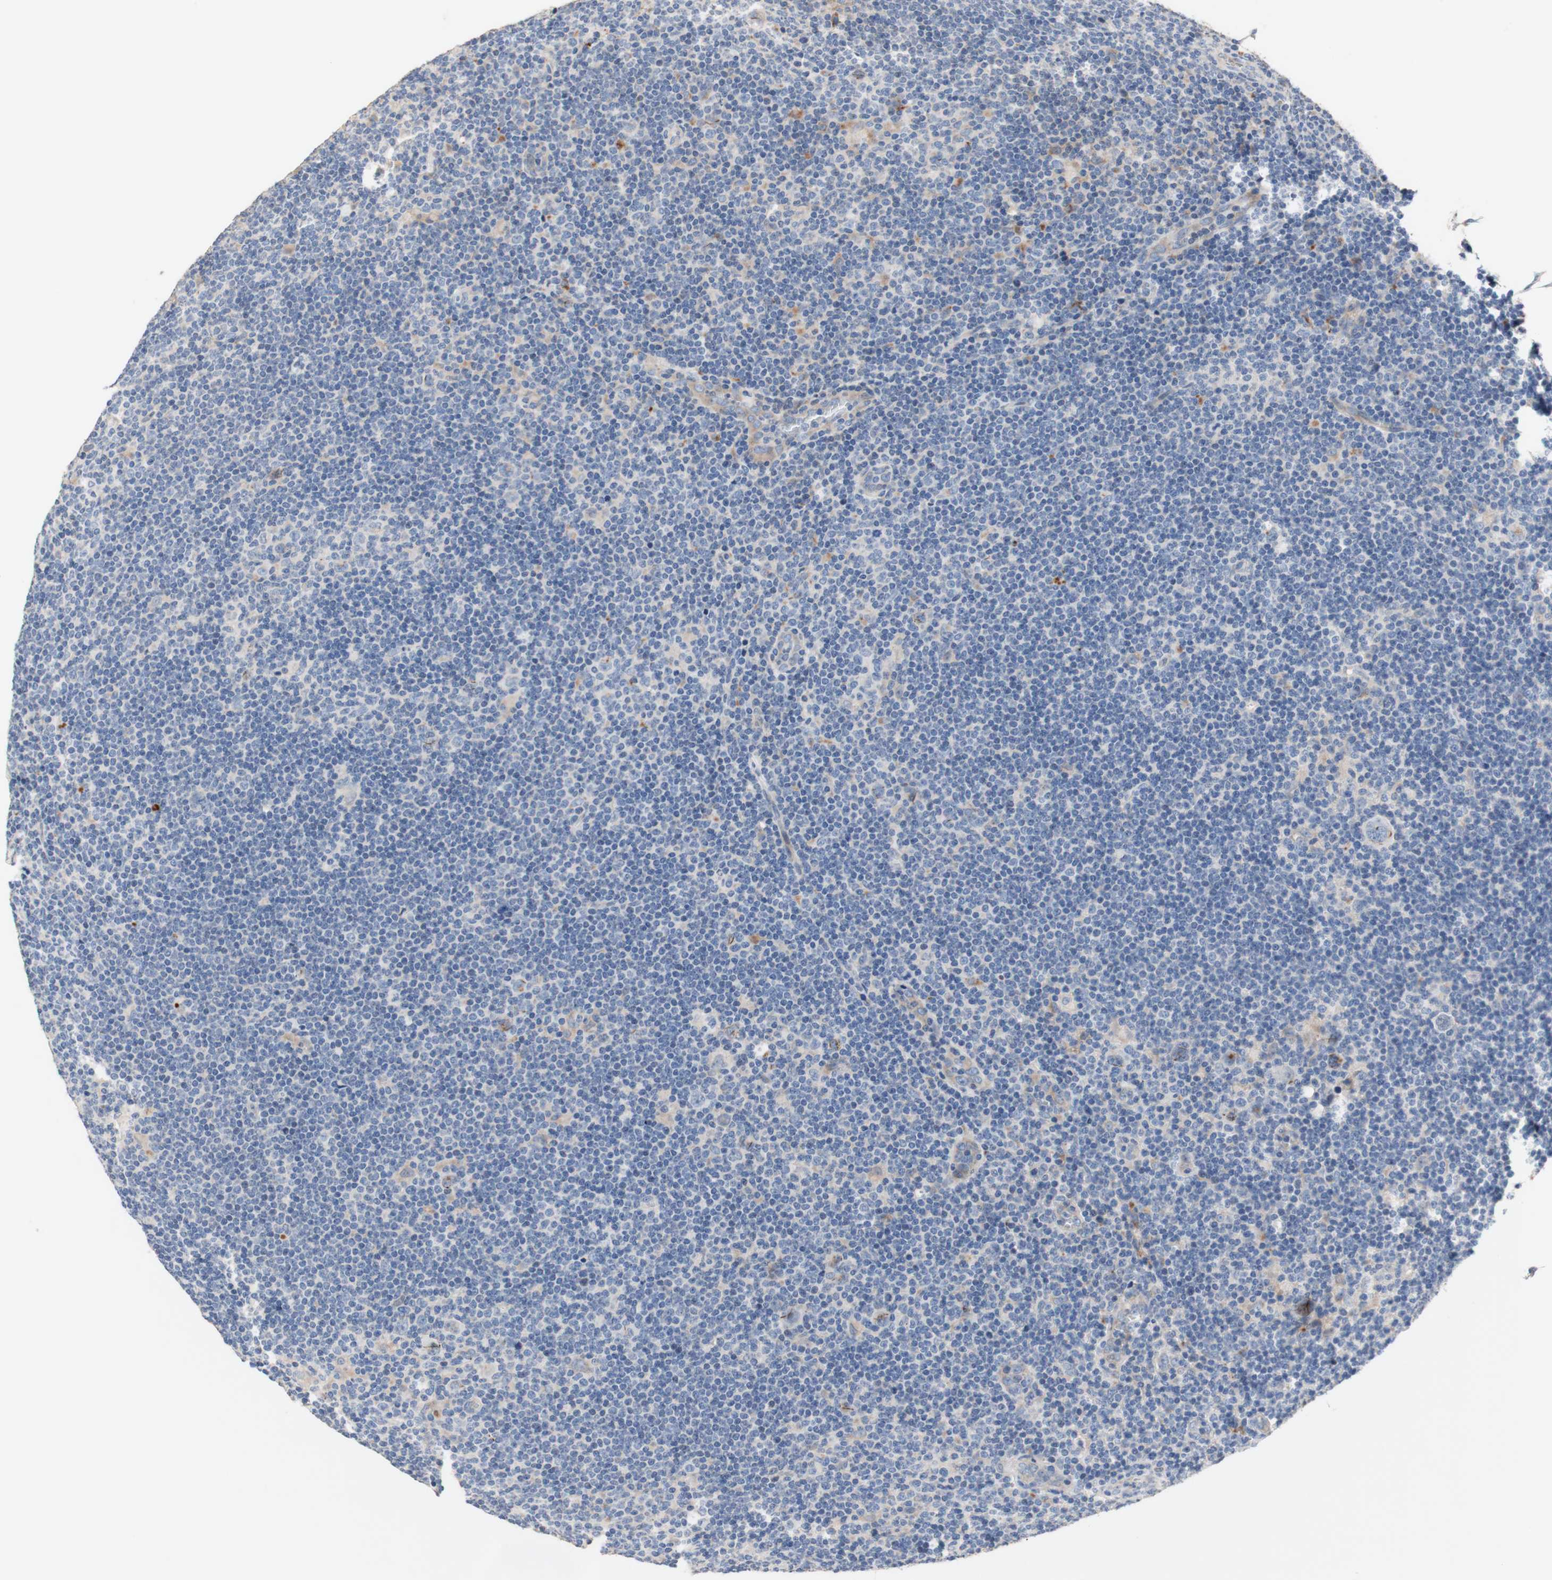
{"staining": {"intensity": "negative", "quantity": "none", "location": "none"}, "tissue": "lymphoma", "cell_type": "Tumor cells", "image_type": "cancer", "snomed": [{"axis": "morphology", "description": "Hodgkin's disease, NOS"}, {"axis": "topography", "description": "Lymph node"}], "caption": "Micrograph shows no protein expression in tumor cells of lymphoma tissue.", "gene": "CDON", "patient": {"sex": "female", "age": 57}}